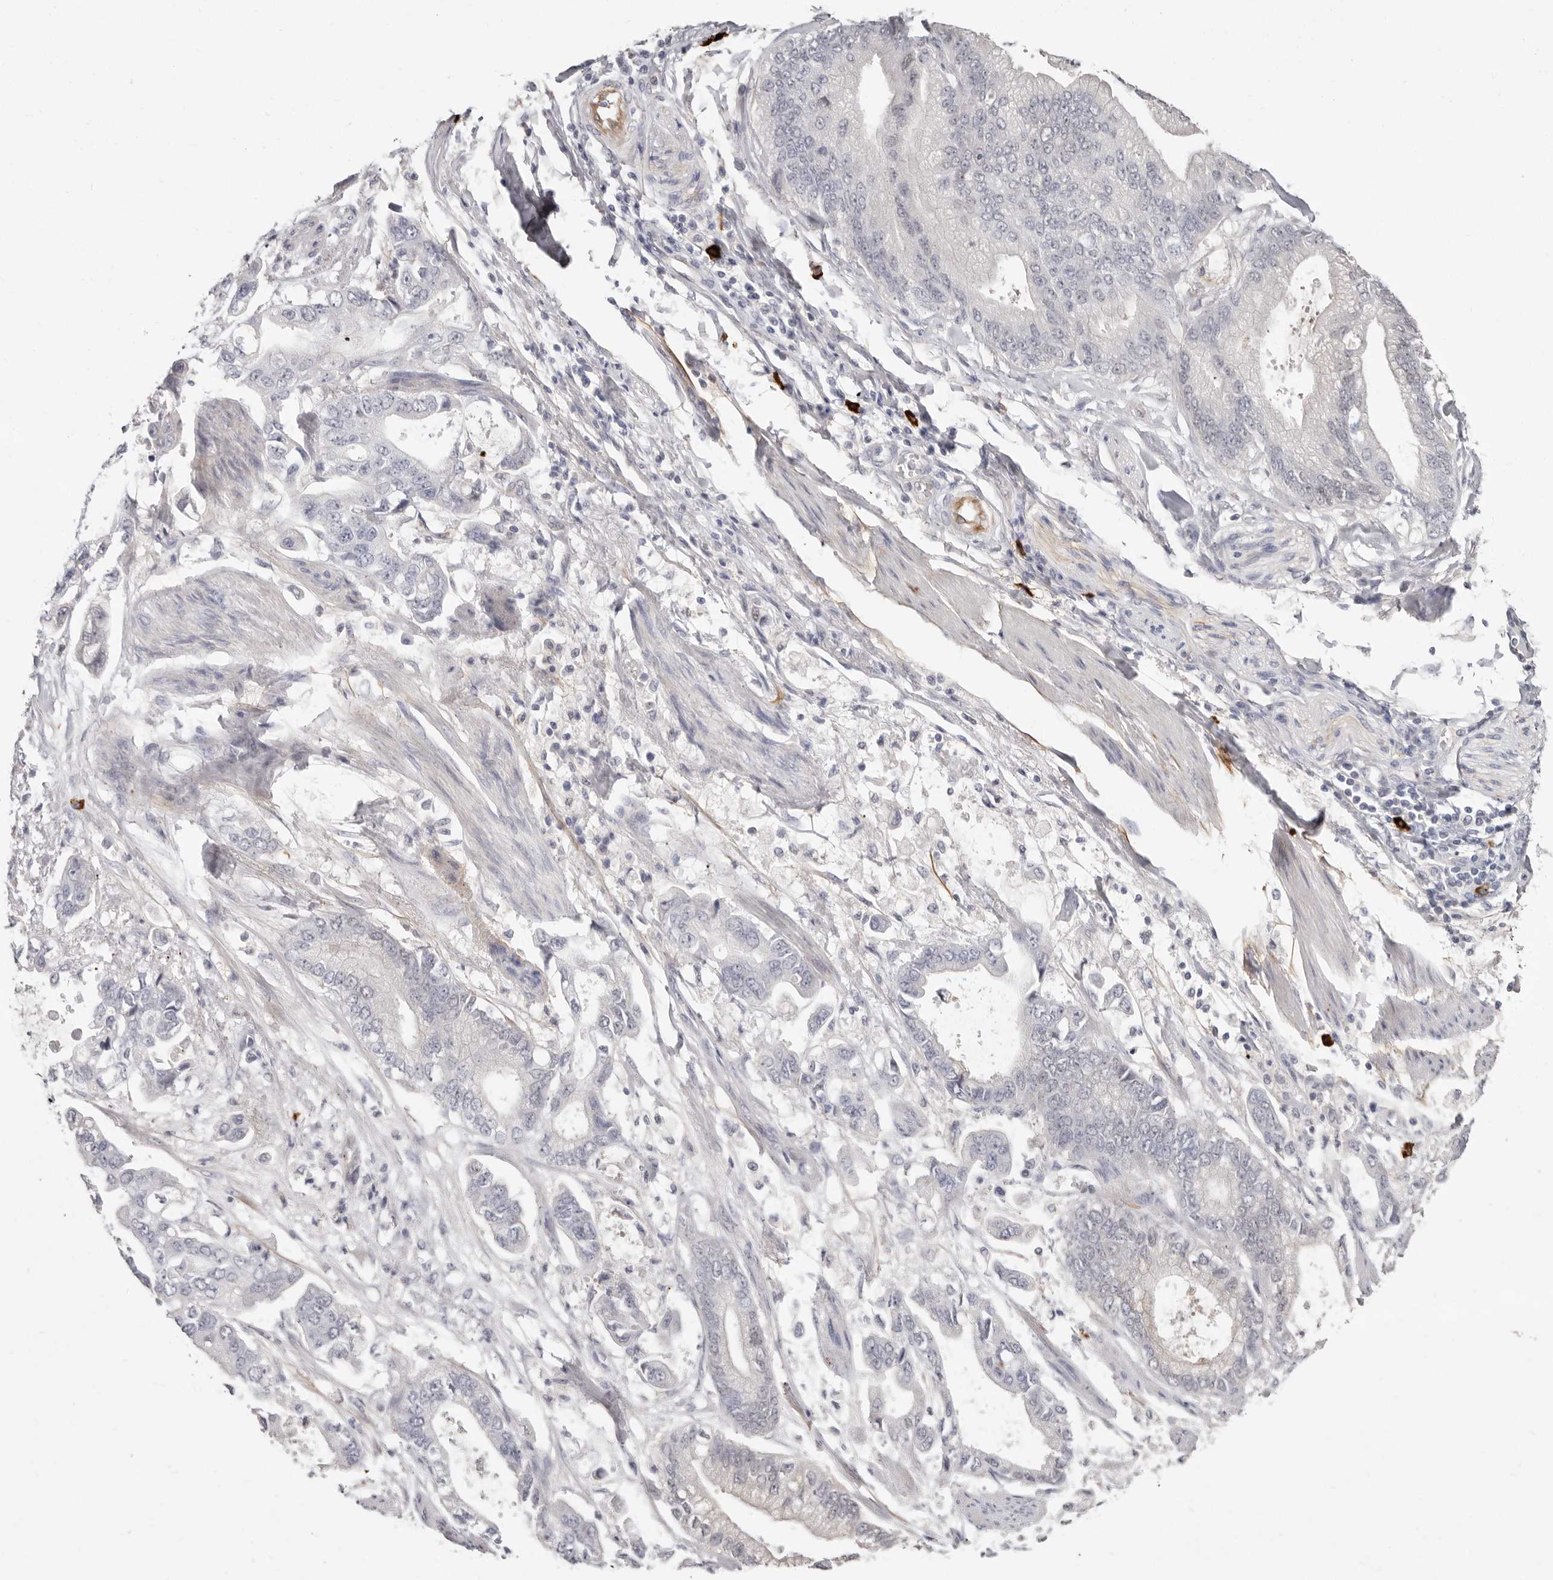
{"staining": {"intensity": "negative", "quantity": "none", "location": "none"}, "tissue": "stomach cancer", "cell_type": "Tumor cells", "image_type": "cancer", "snomed": [{"axis": "morphology", "description": "Normal tissue, NOS"}, {"axis": "morphology", "description": "Adenocarcinoma, NOS"}, {"axis": "topography", "description": "Stomach"}], "caption": "High magnification brightfield microscopy of stomach cancer (adenocarcinoma) stained with DAB (3,3'-diaminobenzidine) (brown) and counterstained with hematoxylin (blue): tumor cells show no significant expression. Nuclei are stained in blue.", "gene": "PKDCC", "patient": {"sex": "male", "age": 62}}